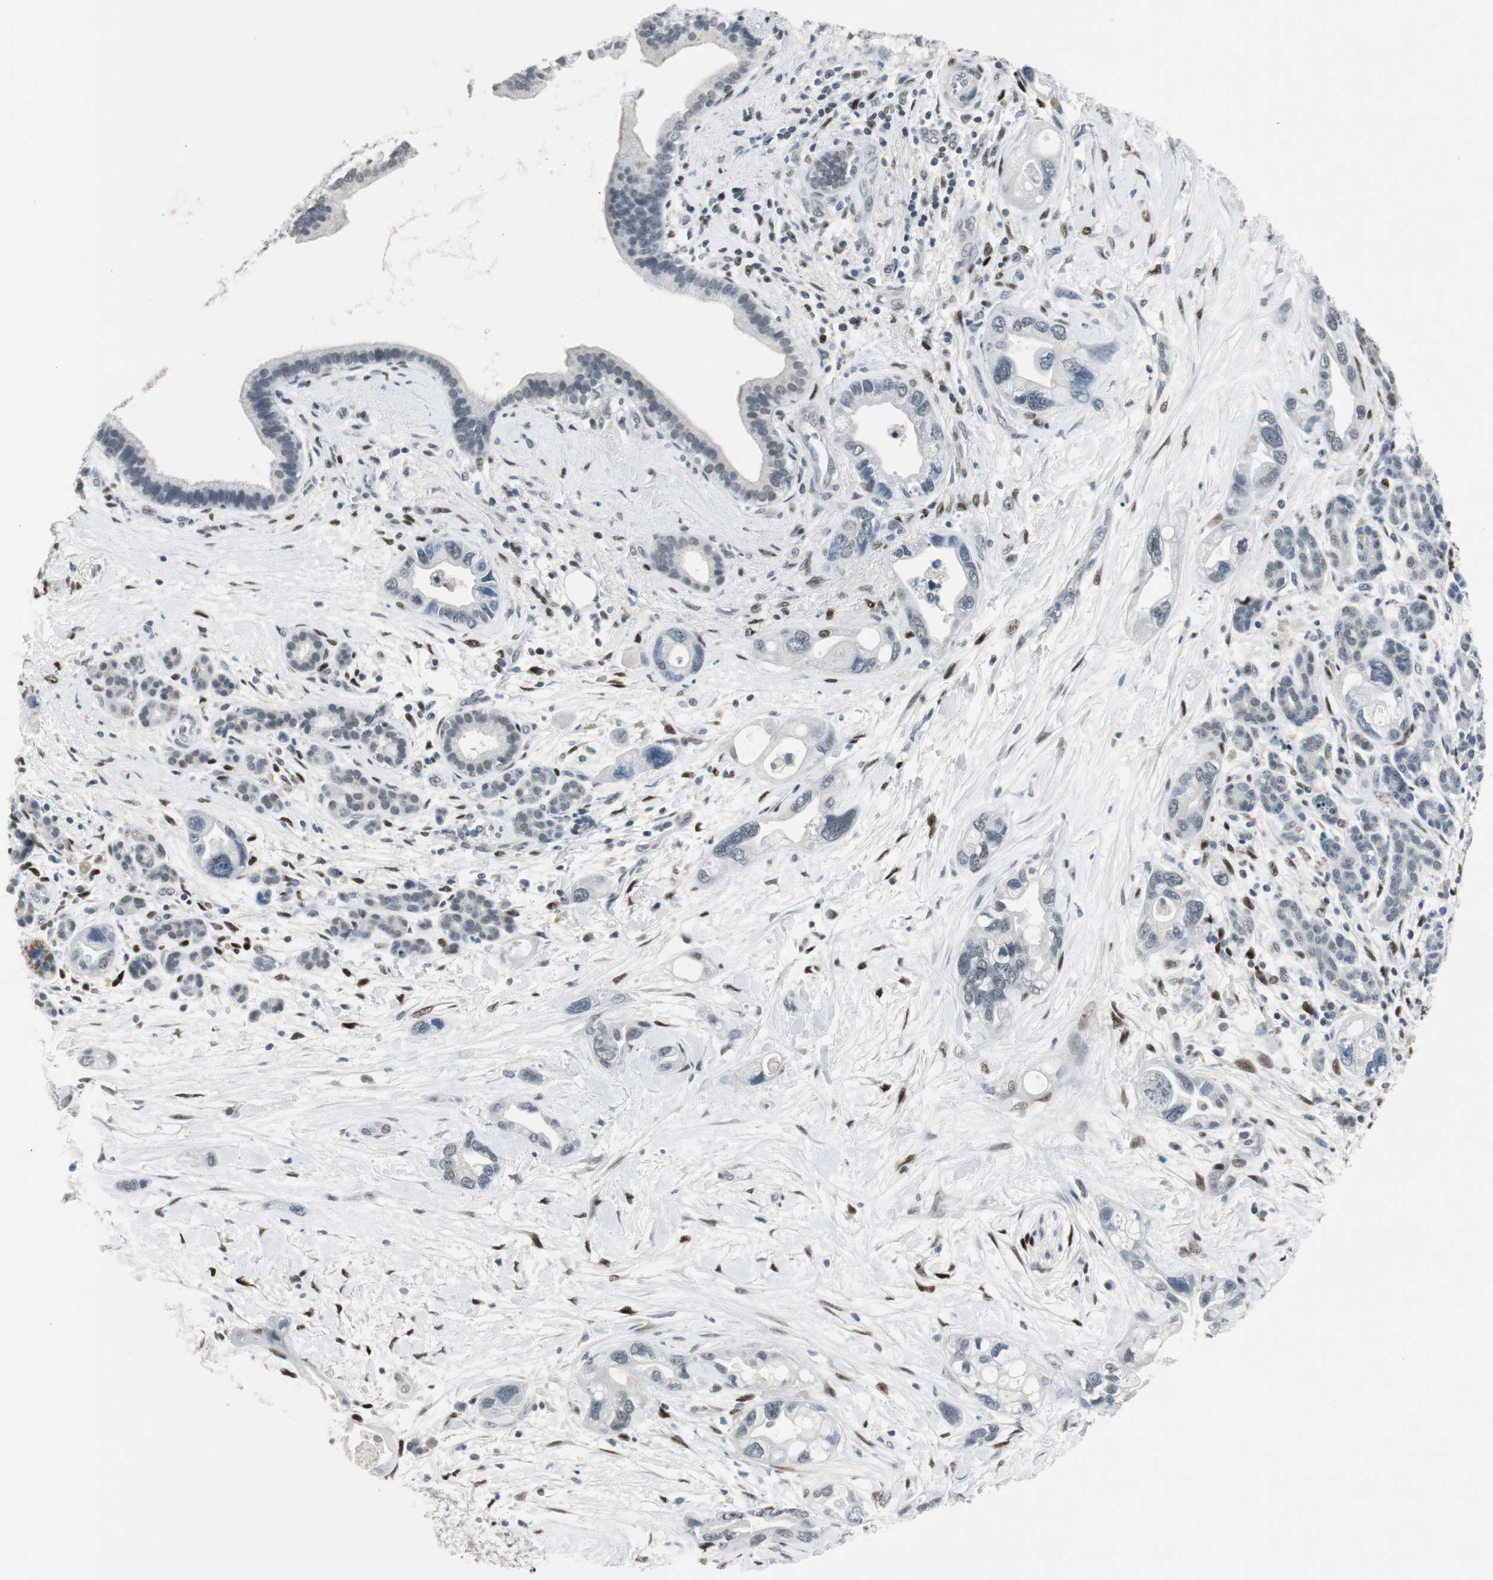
{"staining": {"intensity": "negative", "quantity": "none", "location": "none"}, "tissue": "pancreatic cancer", "cell_type": "Tumor cells", "image_type": "cancer", "snomed": [{"axis": "morphology", "description": "Adenocarcinoma, NOS"}, {"axis": "topography", "description": "Pancreas"}], "caption": "Adenocarcinoma (pancreatic) stained for a protein using immunohistochemistry reveals no staining tumor cells.", "gene": "ELK1", "patient": {"sex": "female", "age": 77}}